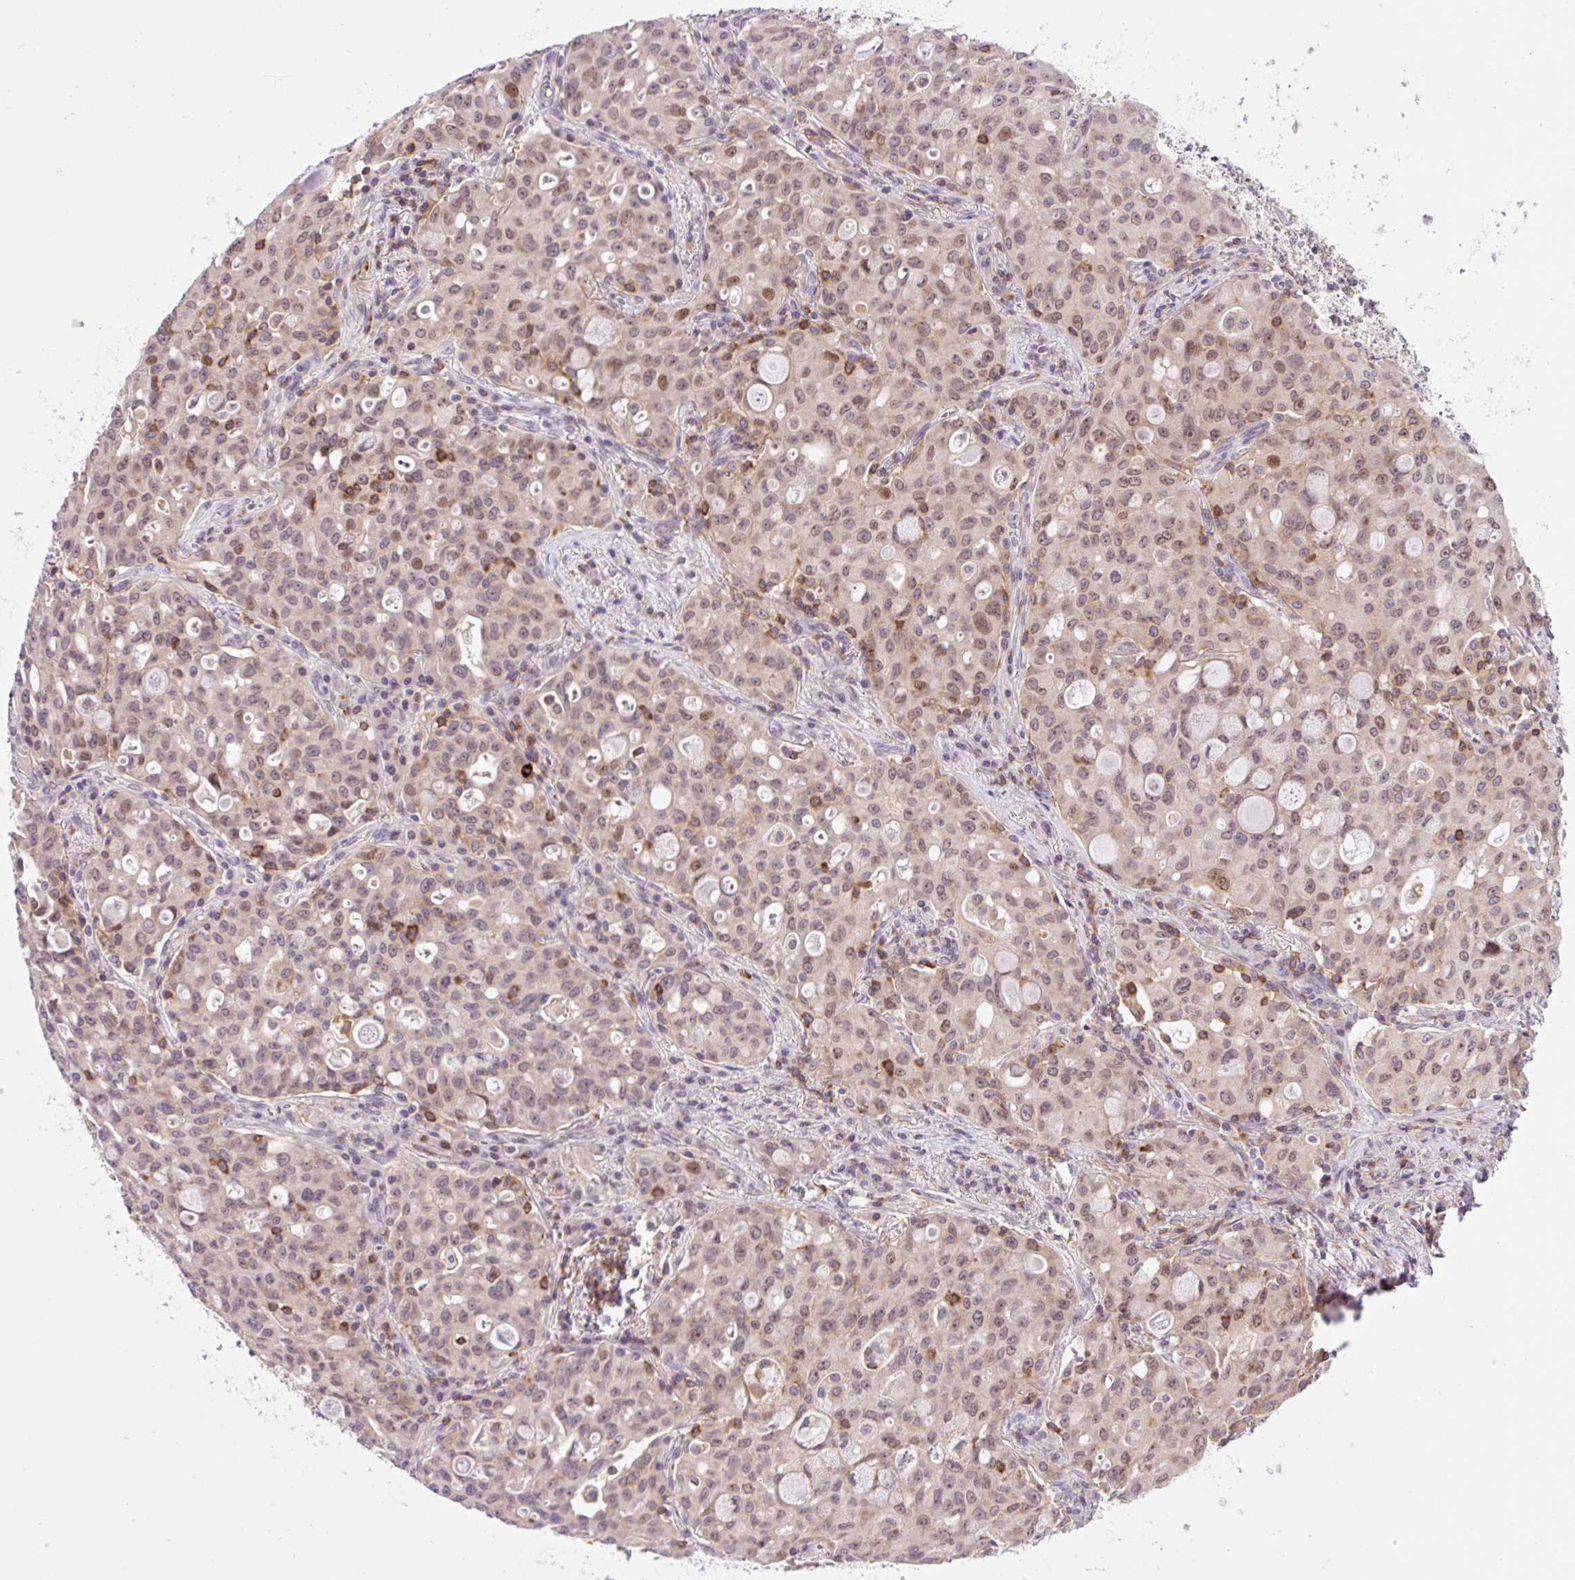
{"staining": {"intensity": "weak", "quantity": ">75%", "location": "cytoplasmic/membranous,nuclear"}, "tissue": "lung cancer", "cell_type": "Tumor cells", "image_type": "cancer", "snomed": [{"axis": "morphology", "description": "Adenocarcinoma, NOS"}, {"axis": "topography", "description": "Lung"}], "caption": "Protein expression analysis of human lung adenocarcinoma reveals weak cytoplasmic/membranous and nuclear staining in approximately >75% of tumor cells.", "gene": "CARD11", "patient": {"sex": "female", "age": 44}}